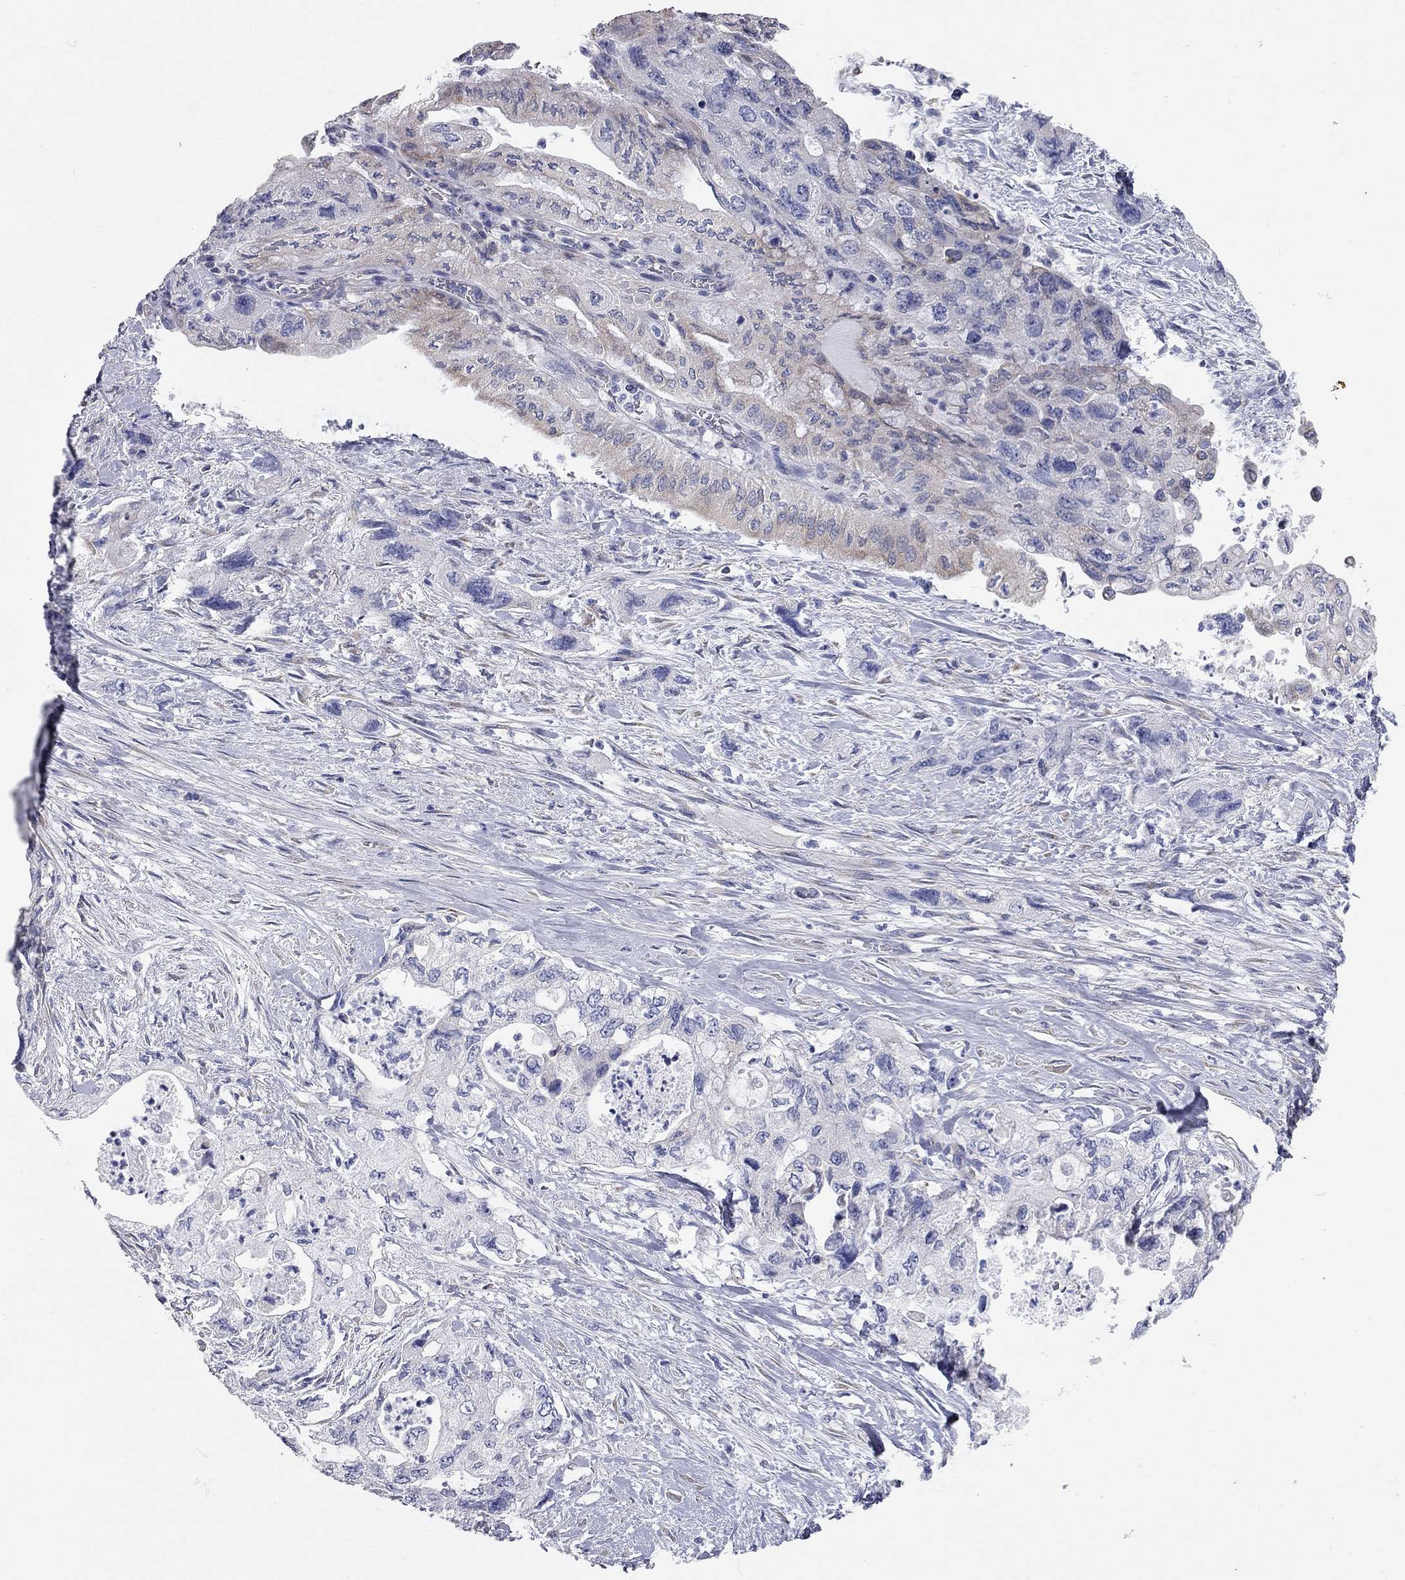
{"staining": {"intensity": "negative", "quantity": "none", "location": "none"}, "tissue": "pancreatic cancer", "cell_type": "Tumor cells", "image_type": "cancer", "snomed": [{"axis": "morphology", "description": "Adenocarcinoma, NOS"}, {"axis": "topography", "description": "Pancreas"}], "caption": "Pancreatic cancer stained for a protein using IHC demonstrates no staining tumor cells.", "gene": "XAGE2", "patient": {"sex": "female", "age": 73}}